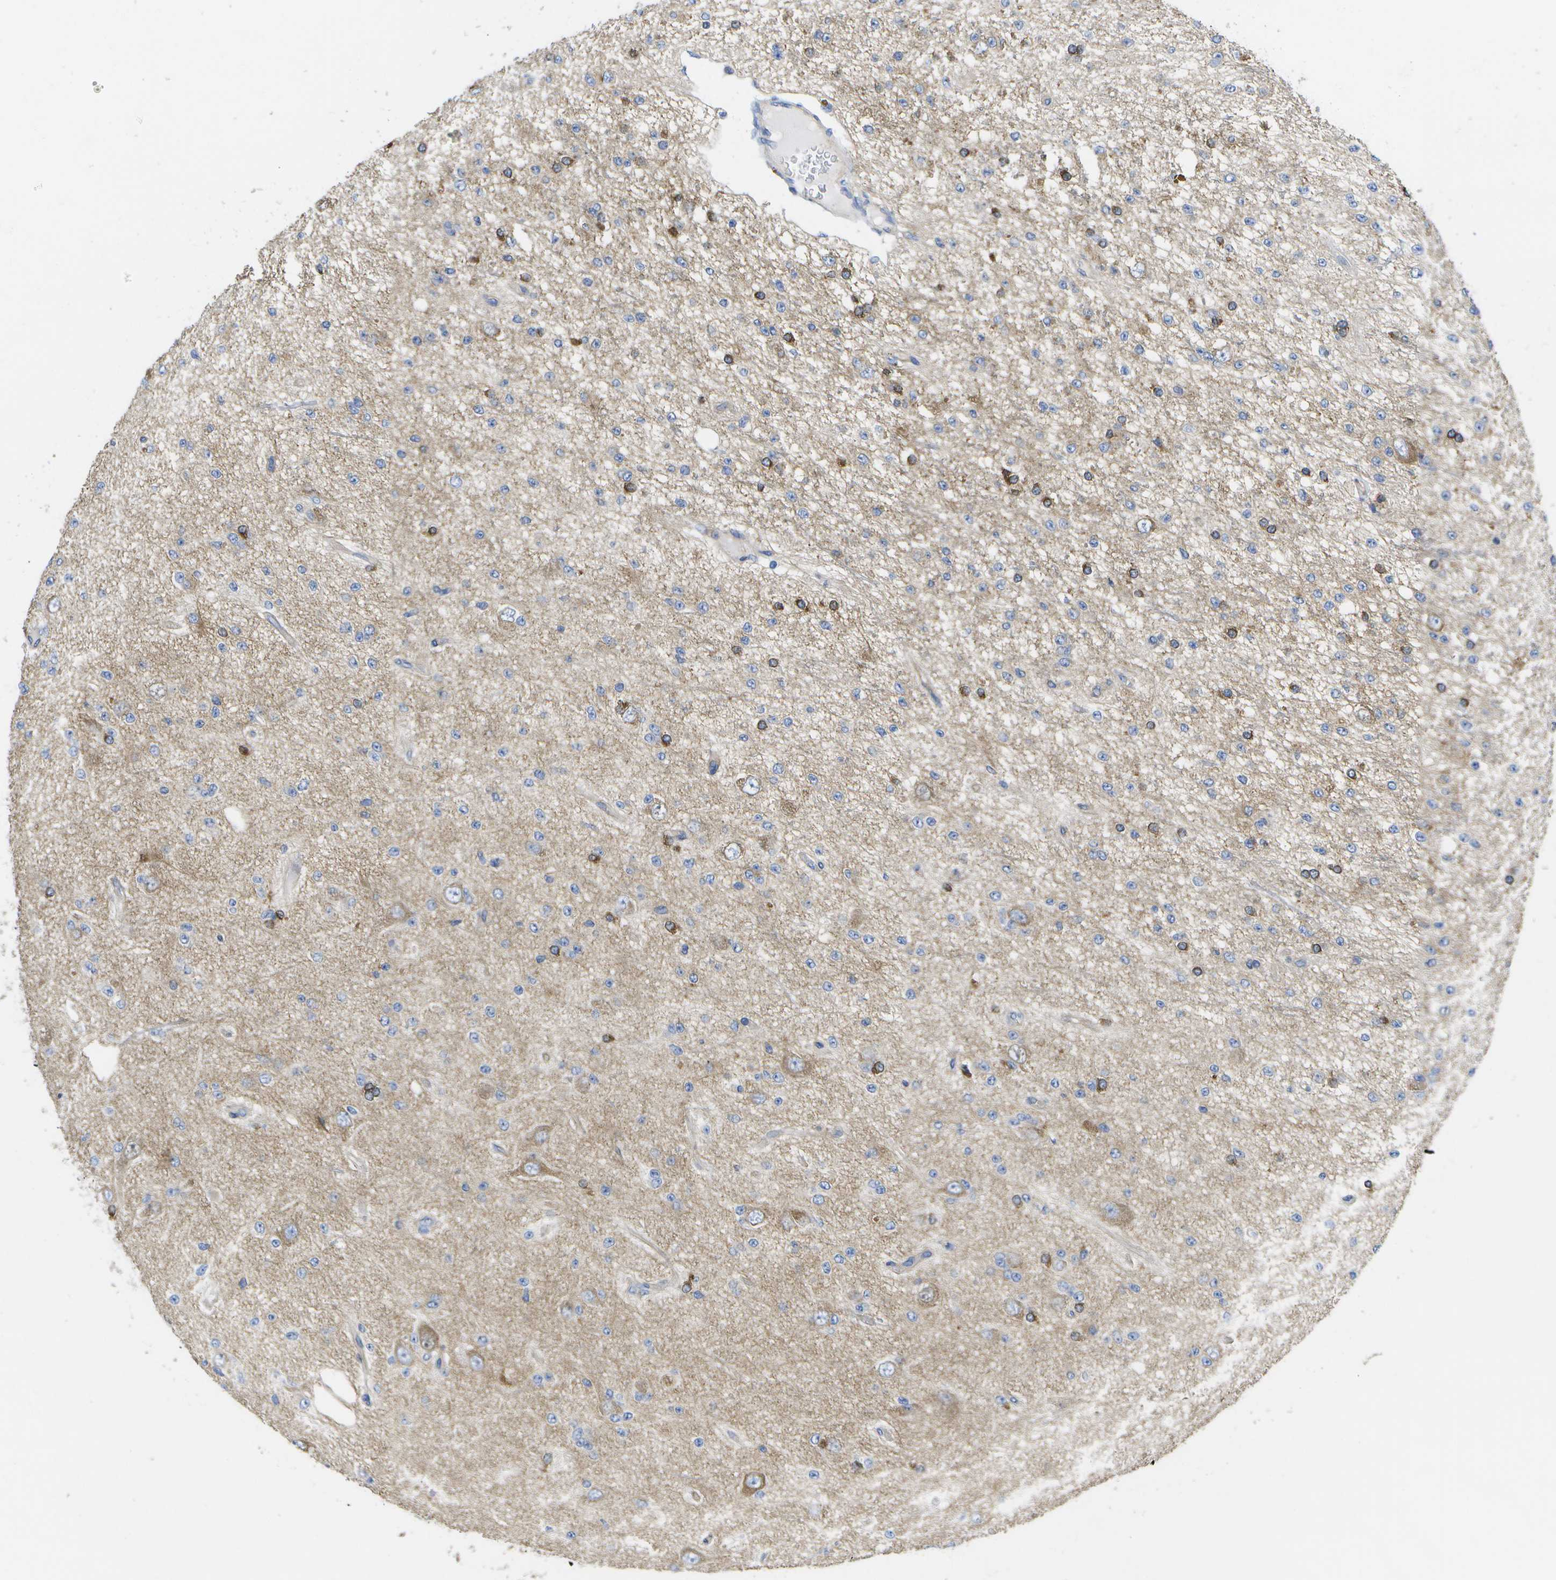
{"staining": {"intensity": "moderate", "quantity": "<25%", "location": "cytoplasmic/membranous"}, "tissue": "glioma", "cell_type": "Tumor cells", "image_type": "cancer", "snomed": [{"axis": "morphology", "description": "Glioma, malignant, Low grade"}, {"axis": "topography", "description": "Brain"}], "caption": "Glioma tissue demonstrates moderate cytoplasmic/membranous positivity in about <25% of tumor cells", "gene": "DYSF", "patient": {"sex": "male", "age": 38}}